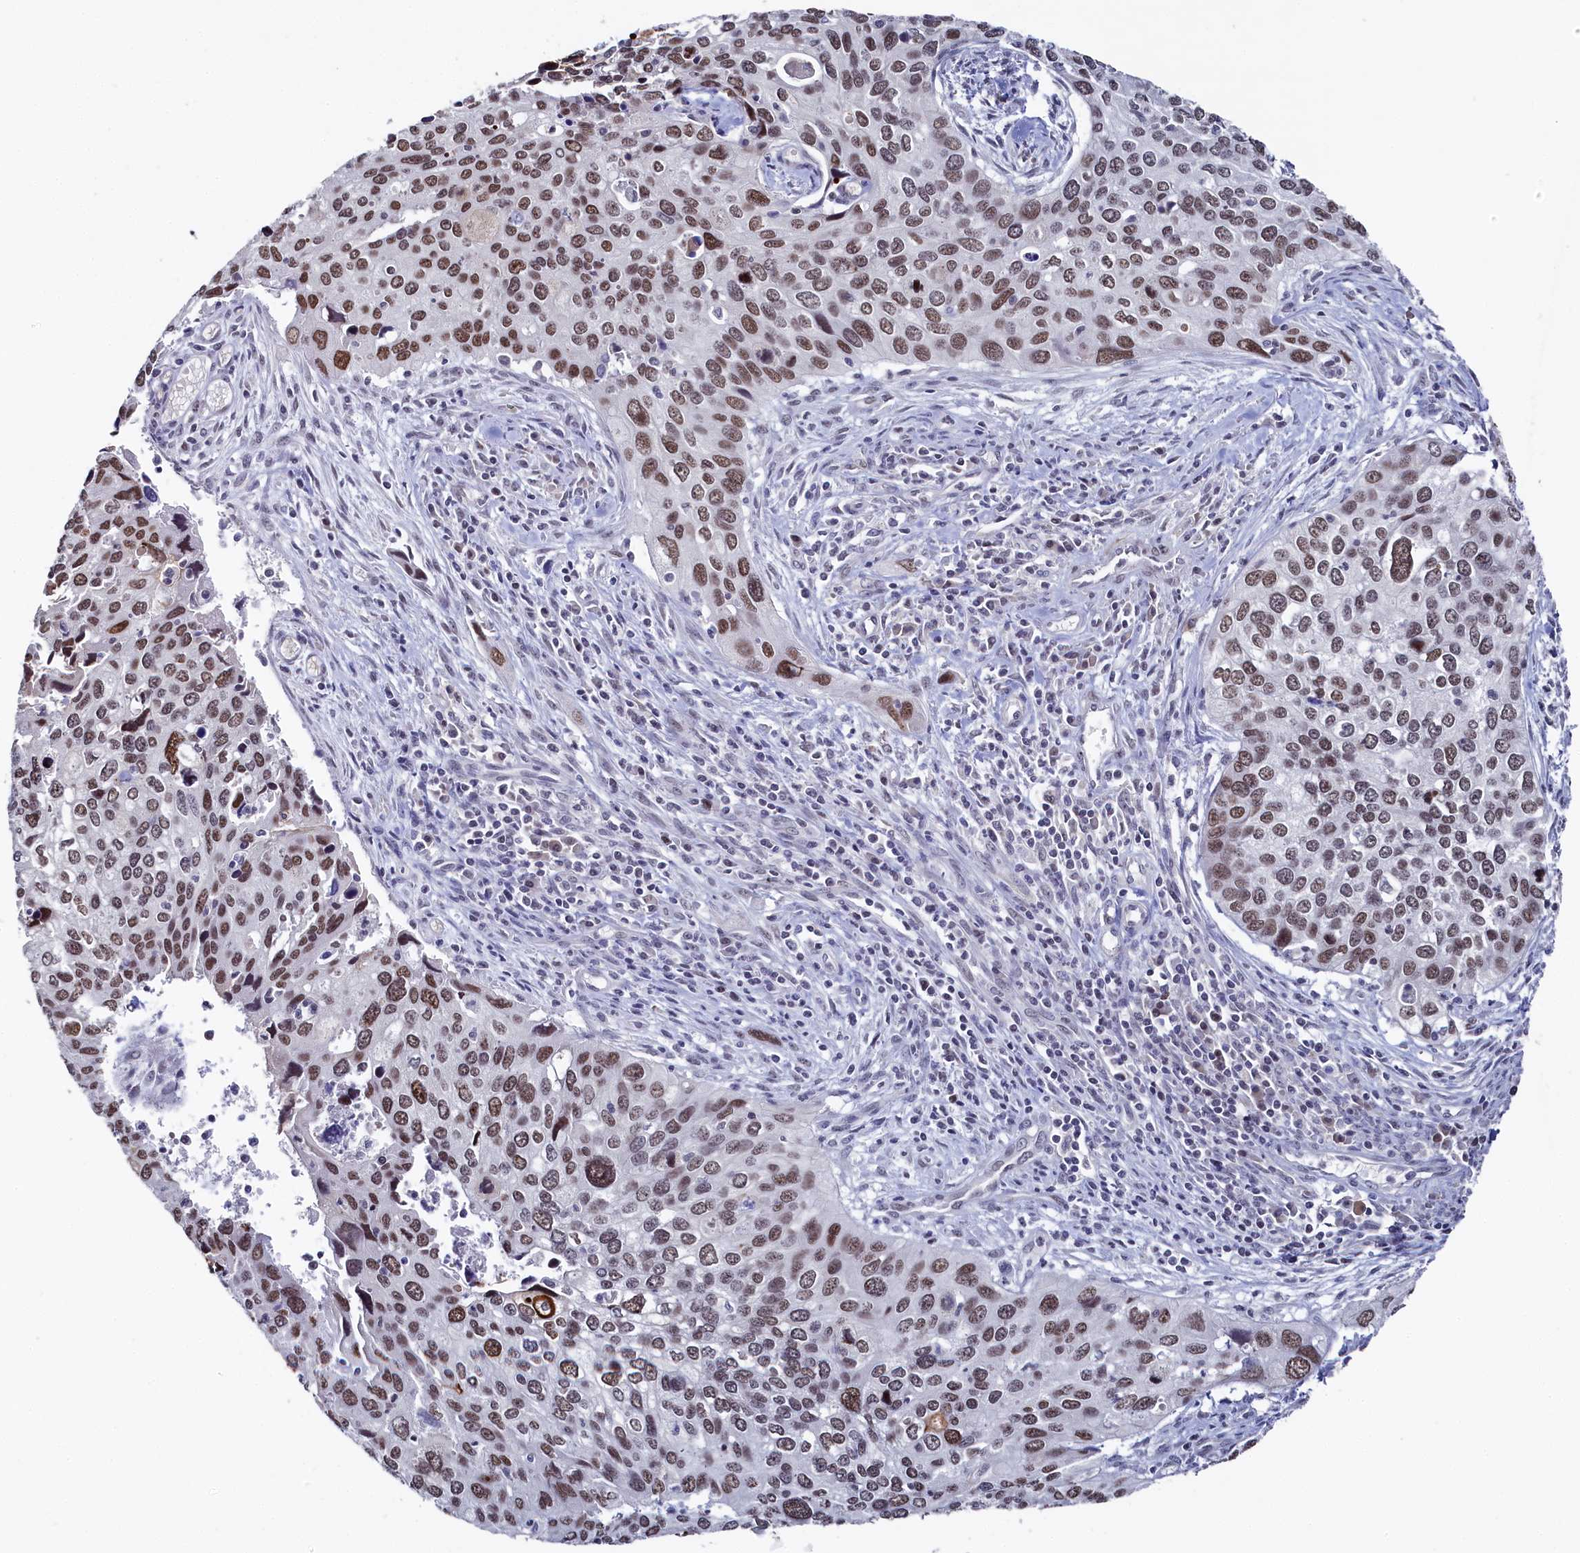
{"staining": {"intensity": "moderate", "quantity": ">75%", "location": "nuclear"}, "tissue": "cervical cancer", "cell_type": "Tumor cells", "image_type": "cancer", "snomed": [{"axis": "morphology", "description": "Squamous cell carcinoma, NOS"}, {"axis": "topography", "description": "Cervix"}], "caption": "Protein staining displays moderate nuclear positivity in about >75% of tumor cells in squamous cell carcinoma (cervical).", "gene": "TIGD4", "patient": {"sex": "female", "age": 55}}